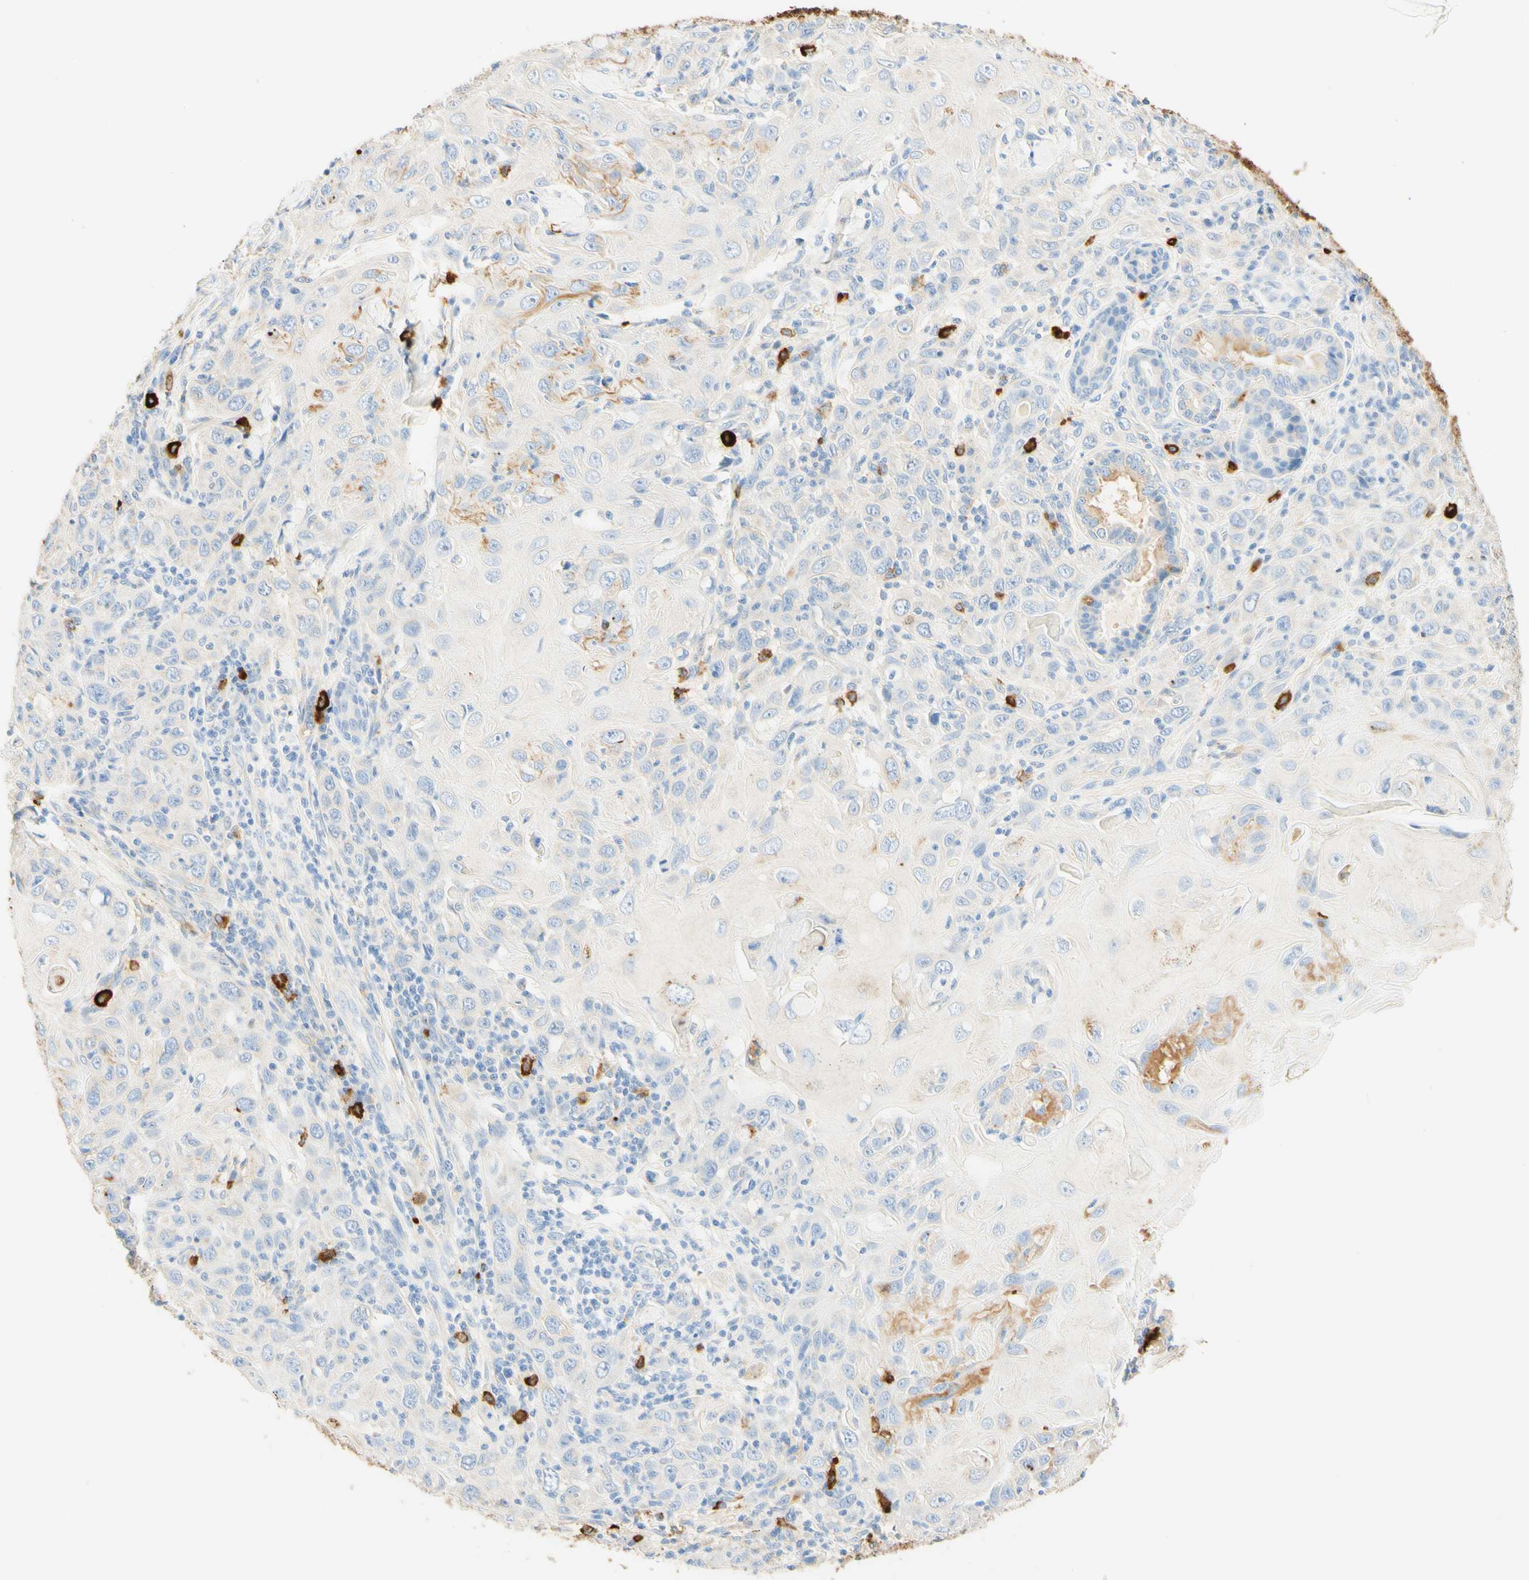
{"staining": {"intensity": "negative", "quantity": "none", "location": "none"}, "tissue": "skin cancer", "cell_type": "Tumor cells", "image_type": "cancer", "snomed": [{"axis": "morphology", "description": "Squamous cell carcinoma, NOS"}, {"axis": "topography", "description": "Skin"}], "caption": "The image shows no significant positivity in tumor cells of squamous cell carcinoma (skin).", "gene": "CD63", "patient": {"sex": "female", "age": 88}}